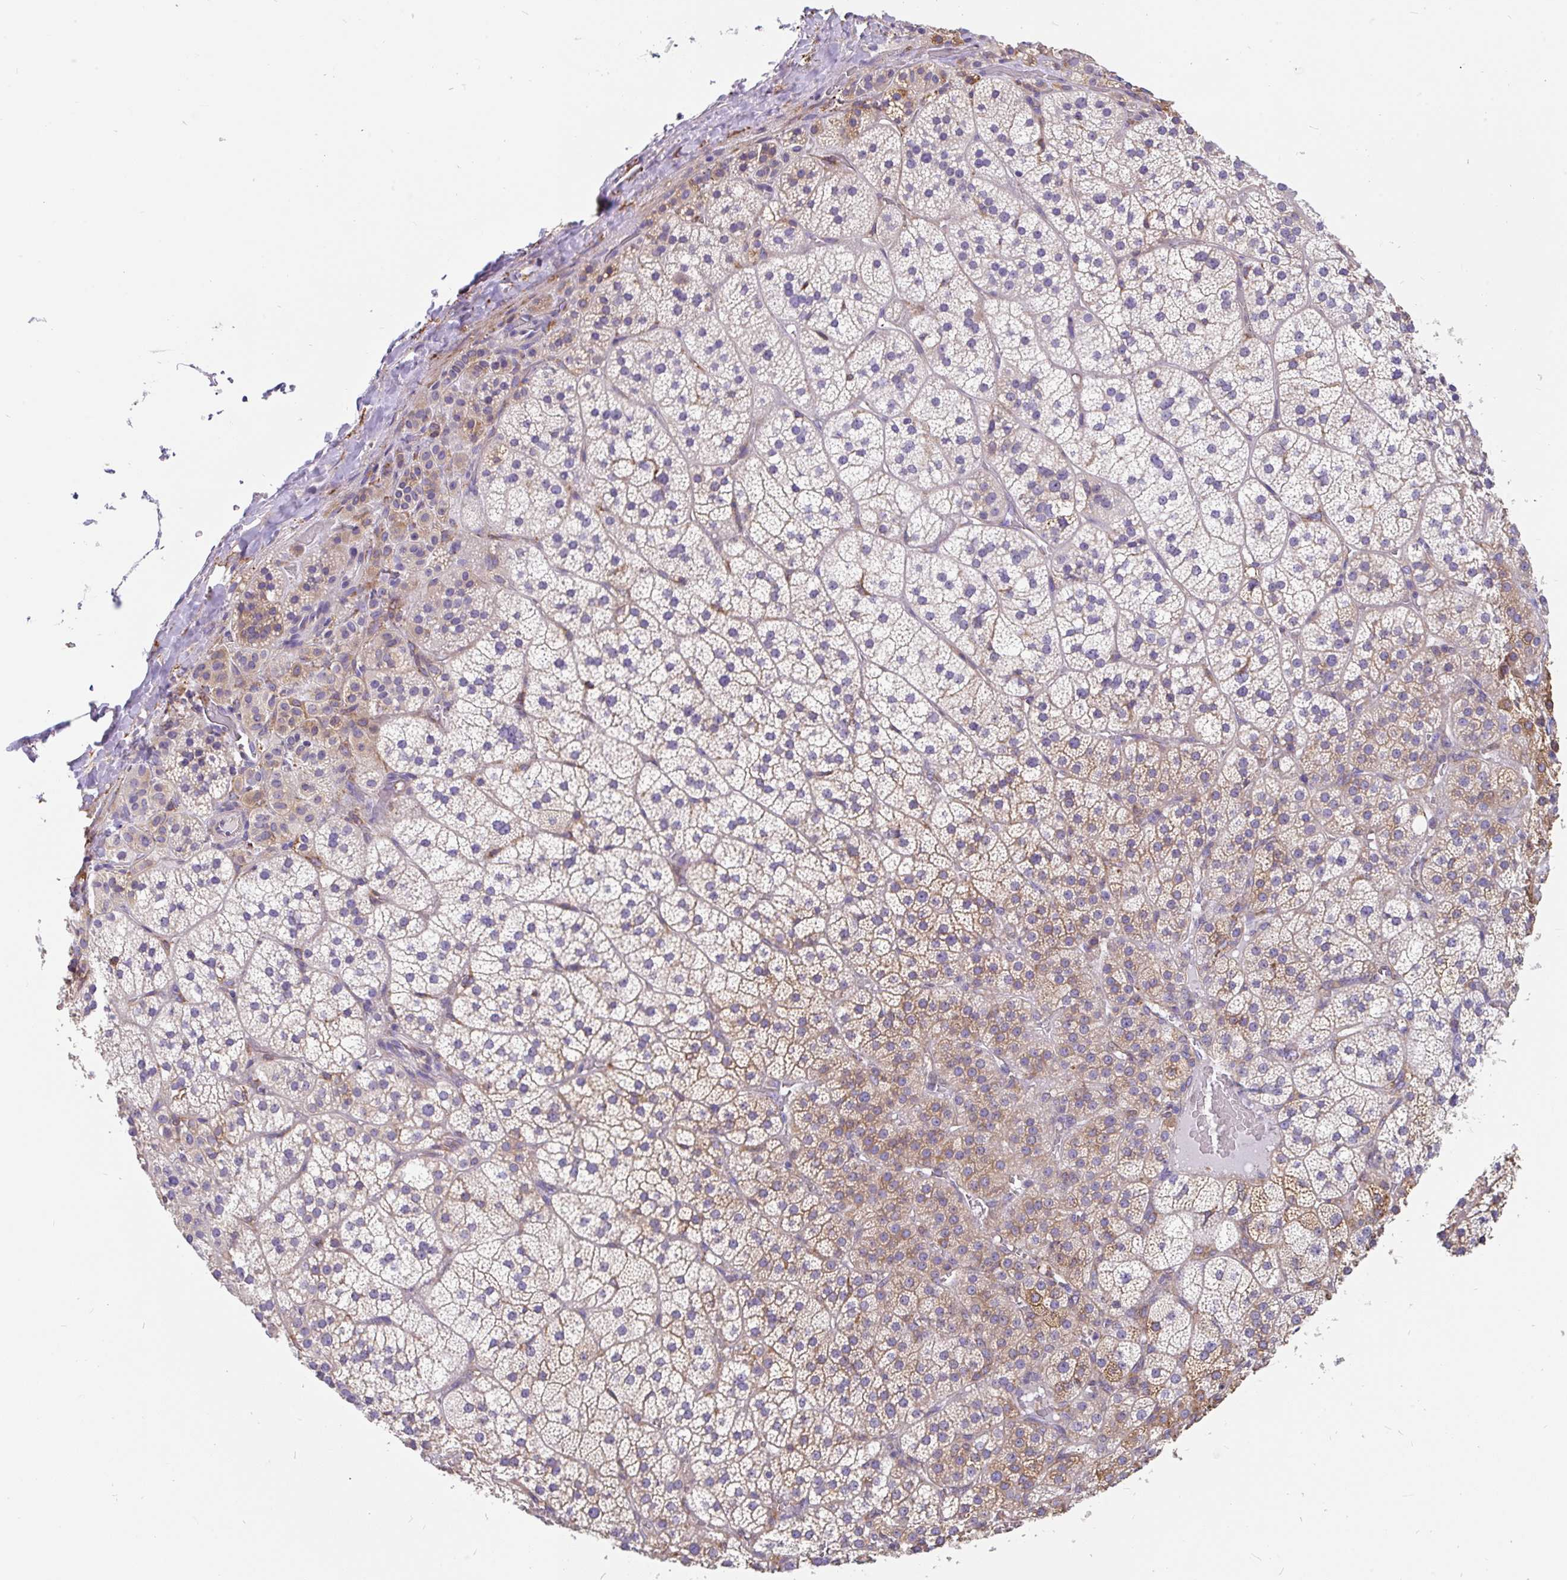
{"staining": {"intensity": "moderate", "quantity": "25%-75%", "location": "cytoplasmic/membranous"}, "tissue": "adrenal gland", "cell_type": "Glandular cells", "image_type": "normal", "snomed": [{"axis": "morphology", "description": "Normal tissue, NOS"}, {"axis": "topography", "description": "Adrenal gland"}], "caption": "About 25%-75% of glandular cells in unremarkable adrenal gland reveal moderate cytoplasmic/membranous protein expression as visualized by brown immunohistochemical staining.", "gene": "EML5", "patient": {"sex": "female", "age": 60}}